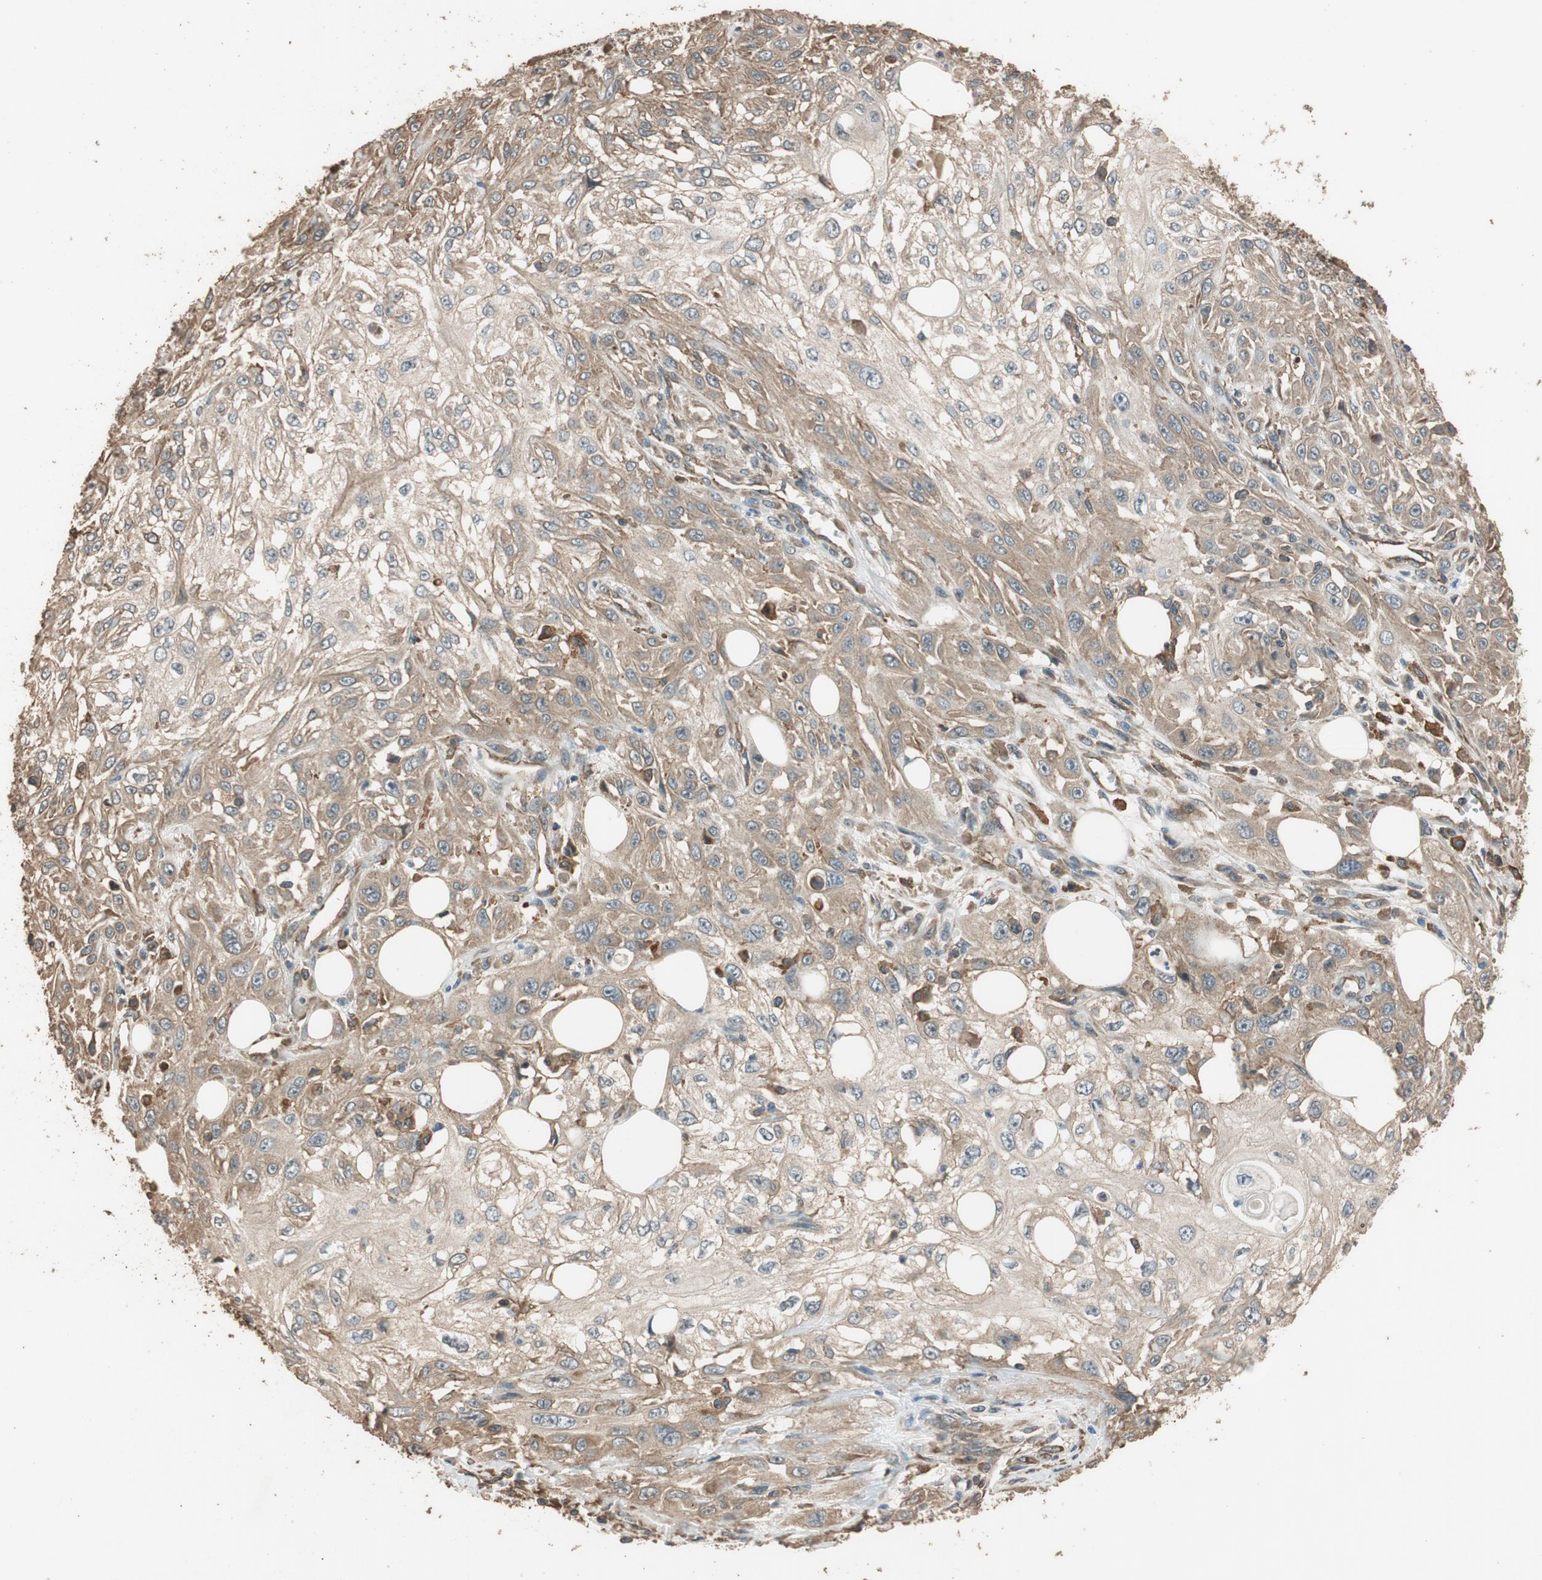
{"staining": {"intensity": "weak", "quantity": ">75%", "location": "cytoplasmic/membranous"}, "tissue": "skin cancer", "cell_type": "Tumor cells", "image_type": "cancer", "snomed": [{"axis": "morphology", "description": "Squamous cell carcinoma, NOS"}, {"axis": "topography", "description": "Skin"}], "caption": "Weak cytoplasmic/membranous protein expression is present in about >75% of tumor cells in skin cancer.", "gene": "MST1R", "patient": {"sex": "male", "age": 75}}